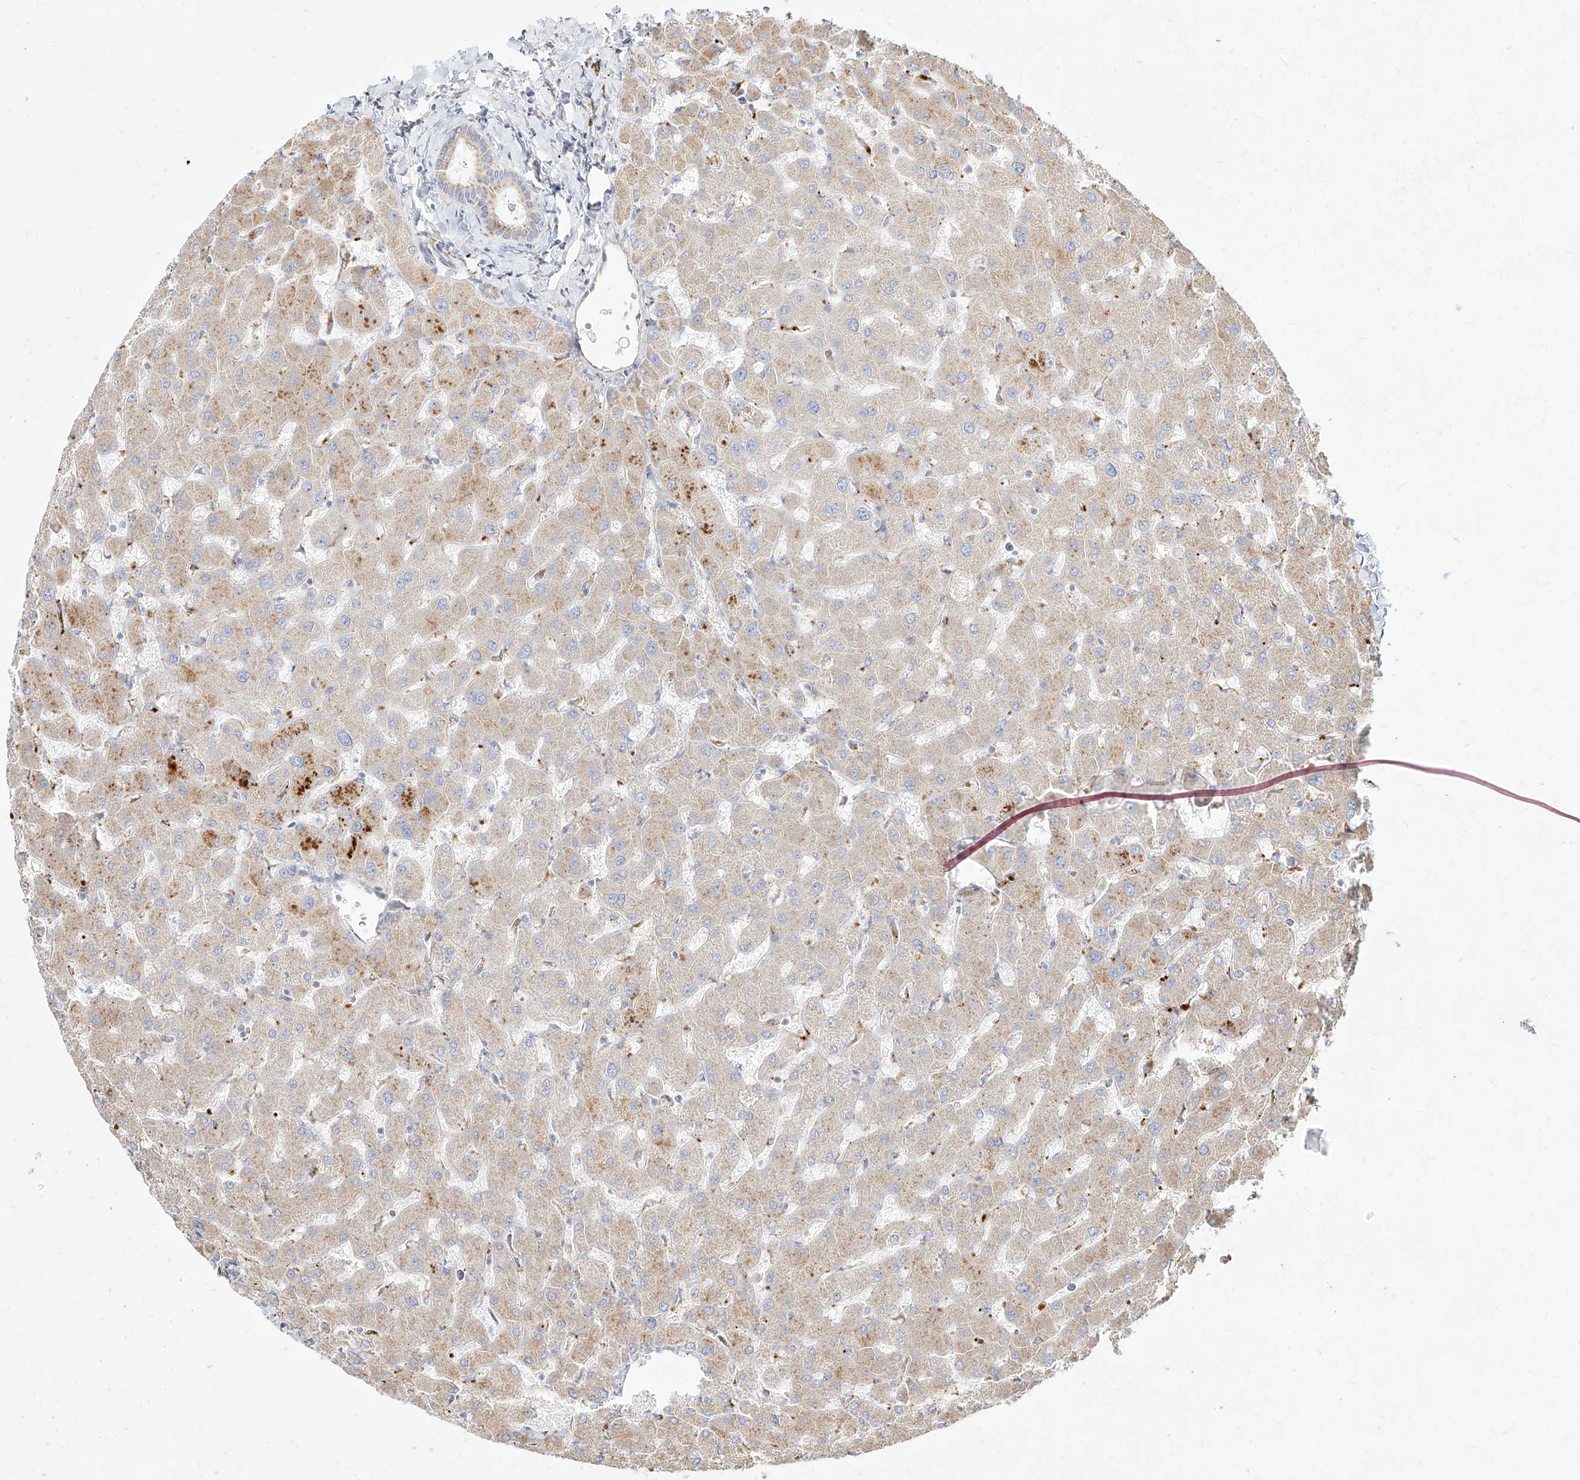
{"staining": {"intensity": "weak", "quantity": "25%-75%", "location": "cytoplasmic/membranous"}, "tissue": "liver", "cell_type": "Cholangiocytes", "image_type": "normal", "snomed": [{"axis": "morphology", "description": "Normal tissue, NOS"}, {"axis": "topography", "description": "Liver"}], "caption": "A brown stain shows weak cytoplasmic/membranous staining of a protein in cholangiocytes of unremarkable liver.", "gene": "MTX2", "patient": {"sex": "female", "age": 63}}